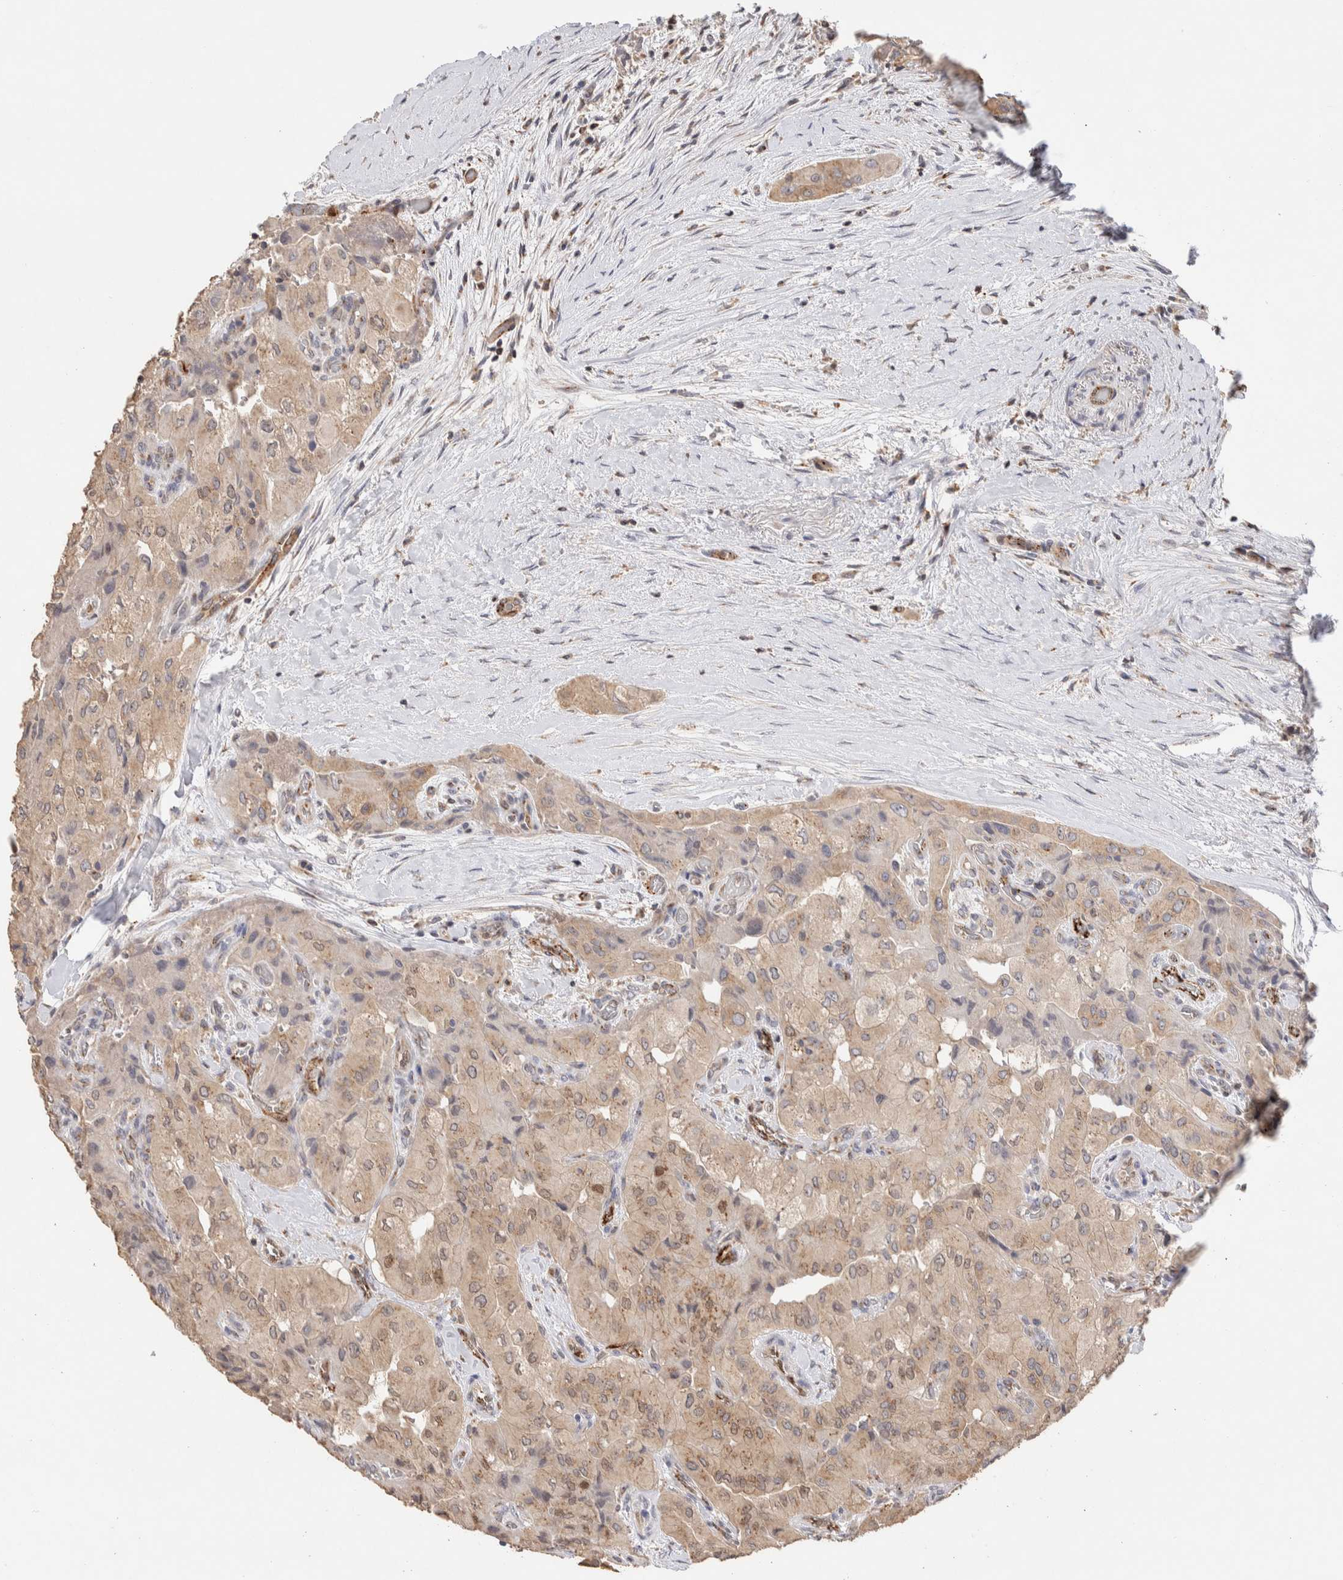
{"staining": {"intensity": "weak", "quantity": ">75%", "location": "cytoplasmic/membranous"}, "tissue": "thyroid cancer", "cell_type": "Tumor cells", "image_type": "cancer", "snomed": [{"axis": "morphology", "description": "Papillary adenocarcinoma, NOS"}, {"axis": "topography", "description": "Thyroid gland"}], "caption": "Thyroid papillary adenocarcinoma stained with DAB immunohistochemistry shows low levels of weak cytoplasmic/membranous expression in approximately >75% of tumor cells. (DAB (3,3'-diaminobenzidine) IHC with brightfield microscopy, high magnification).", "gene": "NSMAF", "patient": {"sex": "female", "age": 59}}